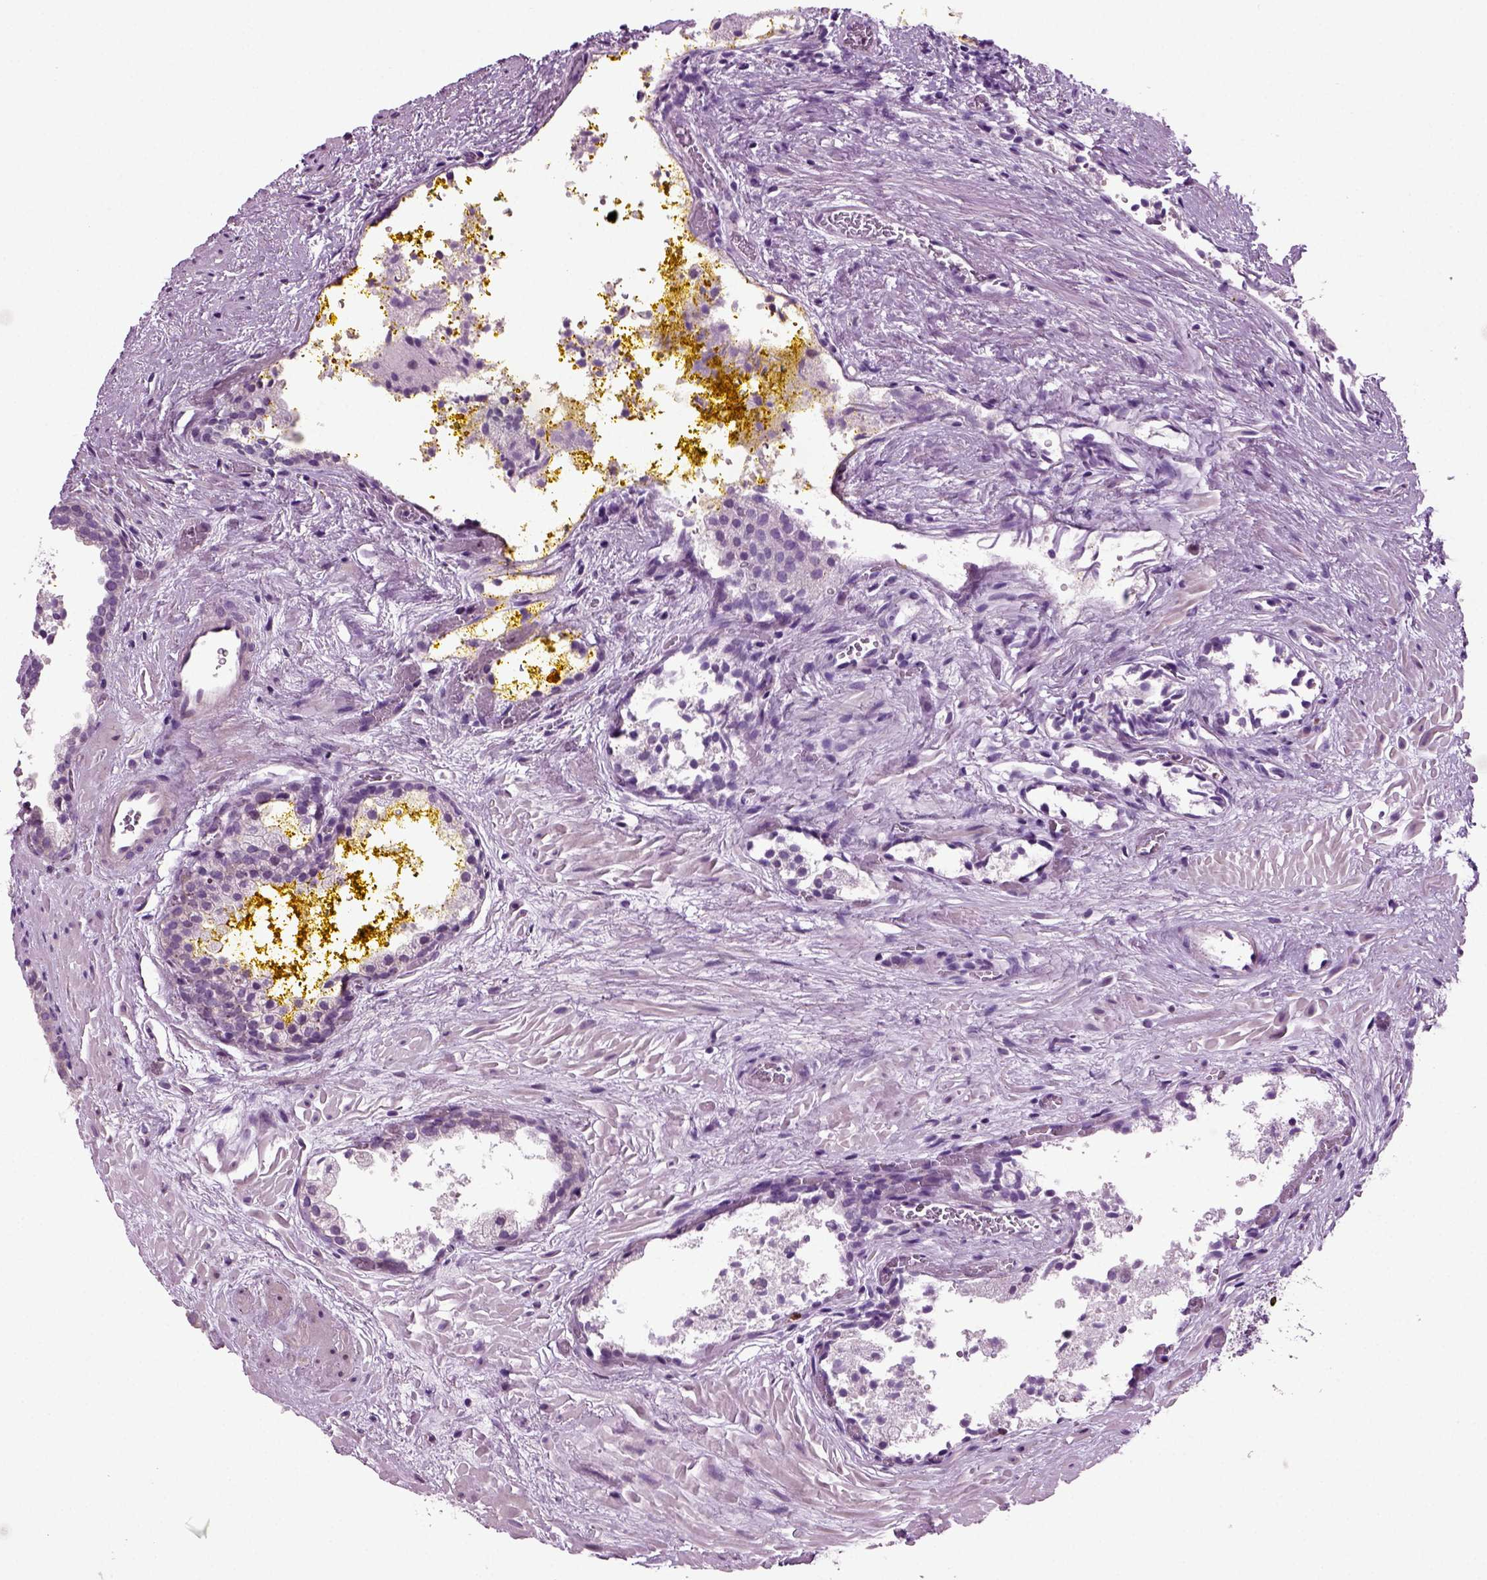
{"staining": {"intensity": "negative", "quantity": "none", "location": "none"}, "tissue": "prostate cancer", "cell_type": "Tumor cells", "image_type": "cancer", "snomed": [{"axis": "morphology", "description": "Adenocarcinoma, NOS"}, {"axis": "topography", "description": "Prostate"}], "caption": "The IHC image has no significant staining in tumor cells of adenocarcinoma (prostate) tissue.", "gene": "ARID3A", "patient": {"sex": "male", "age": 66}}